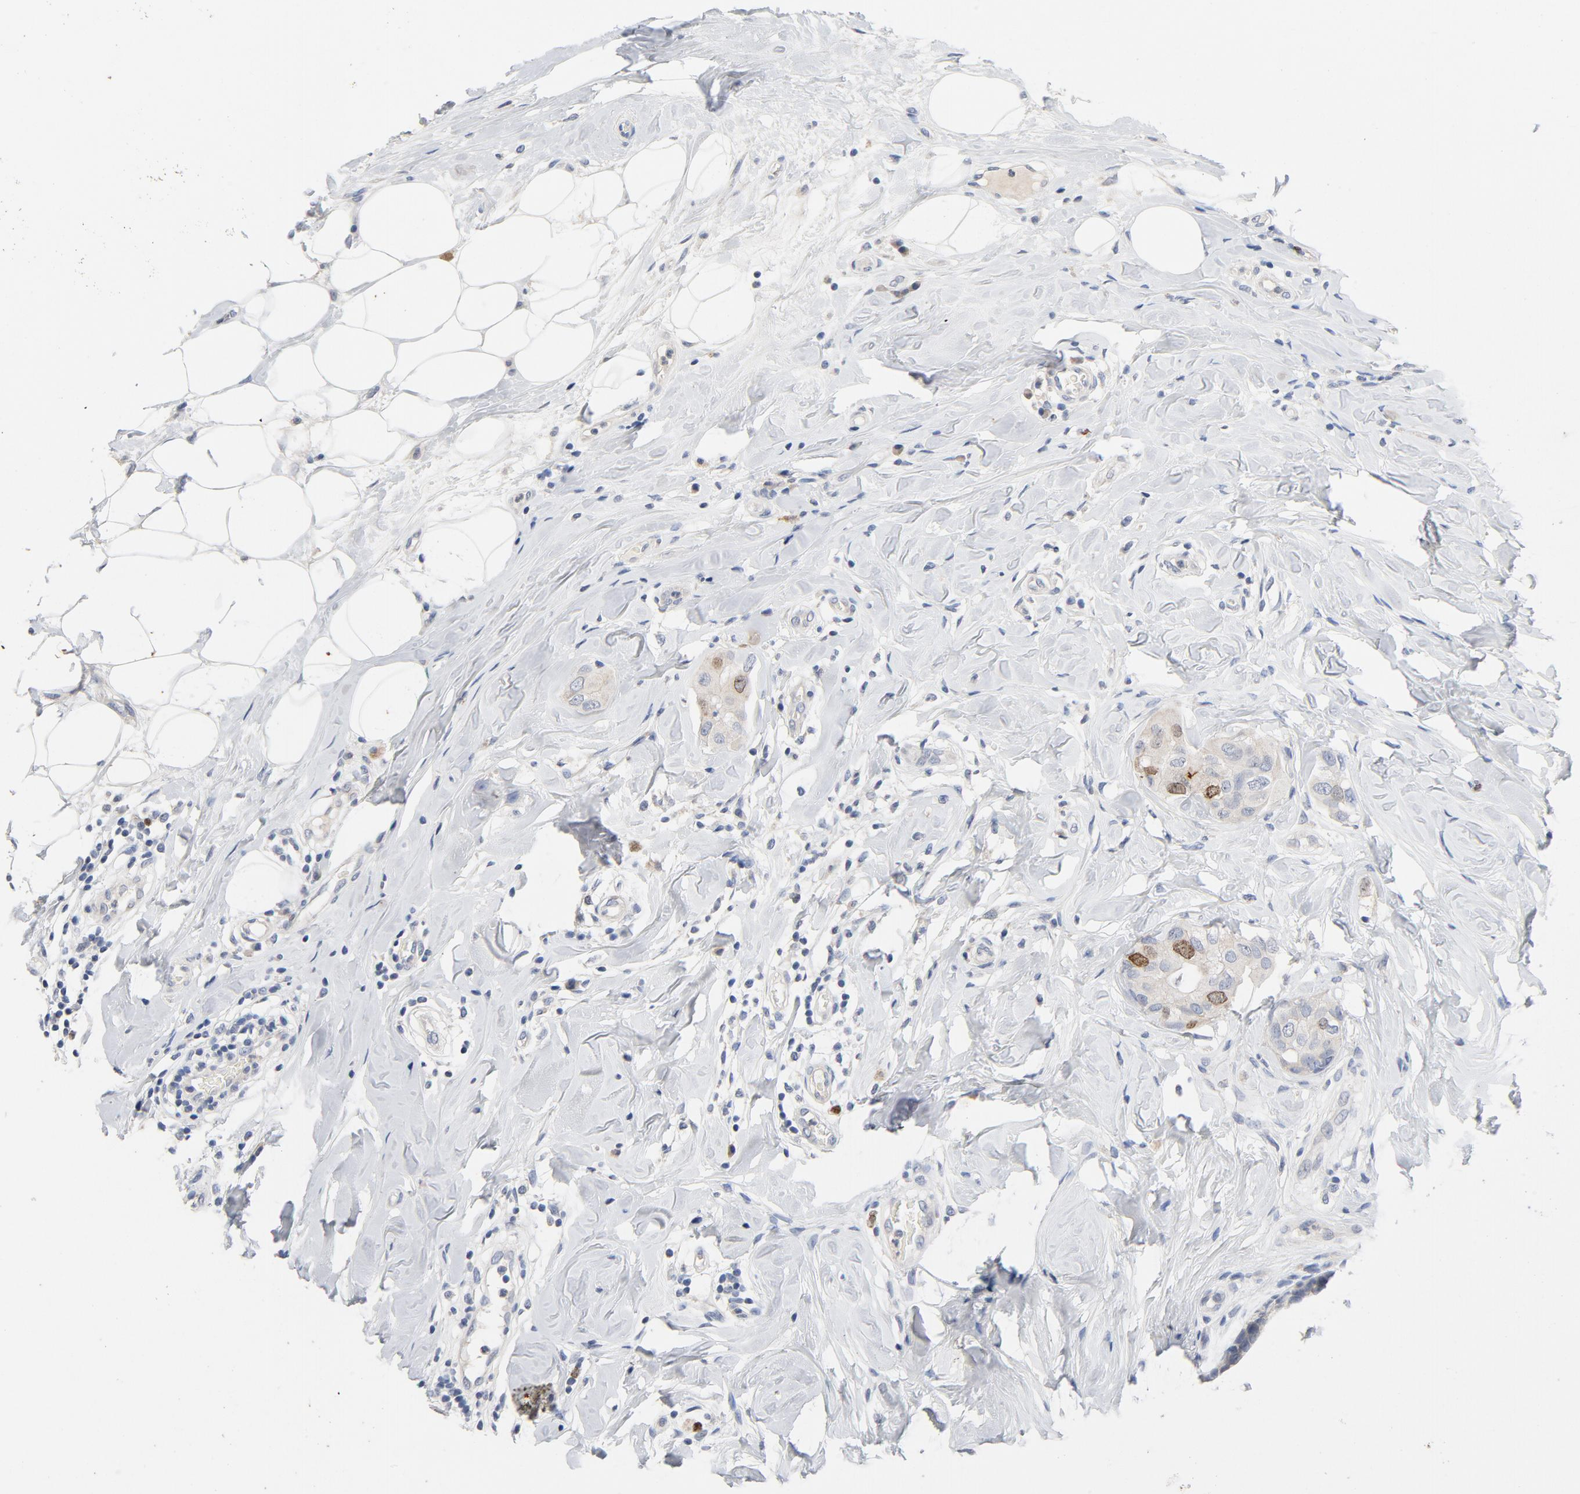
{"staining": {"intensity": "moderate", "quantity": "<25%", "location": "nuclear"}, "tissue": "breast cancer", "cell_type": "Tumor cells", "image_type": "cancer", "snomed": [{"axis": "morphology", "description": "Duct carcinoma"}, {"axis": "topography", "description": "Breast"}], "caption": "Protein staining reveals moderate nuclear positivity in approximately <25% of tumor cells in intraductal carcinoma (breast).", "gene": "BIRC5", "patient": {"sex": "female", "age": 40}}